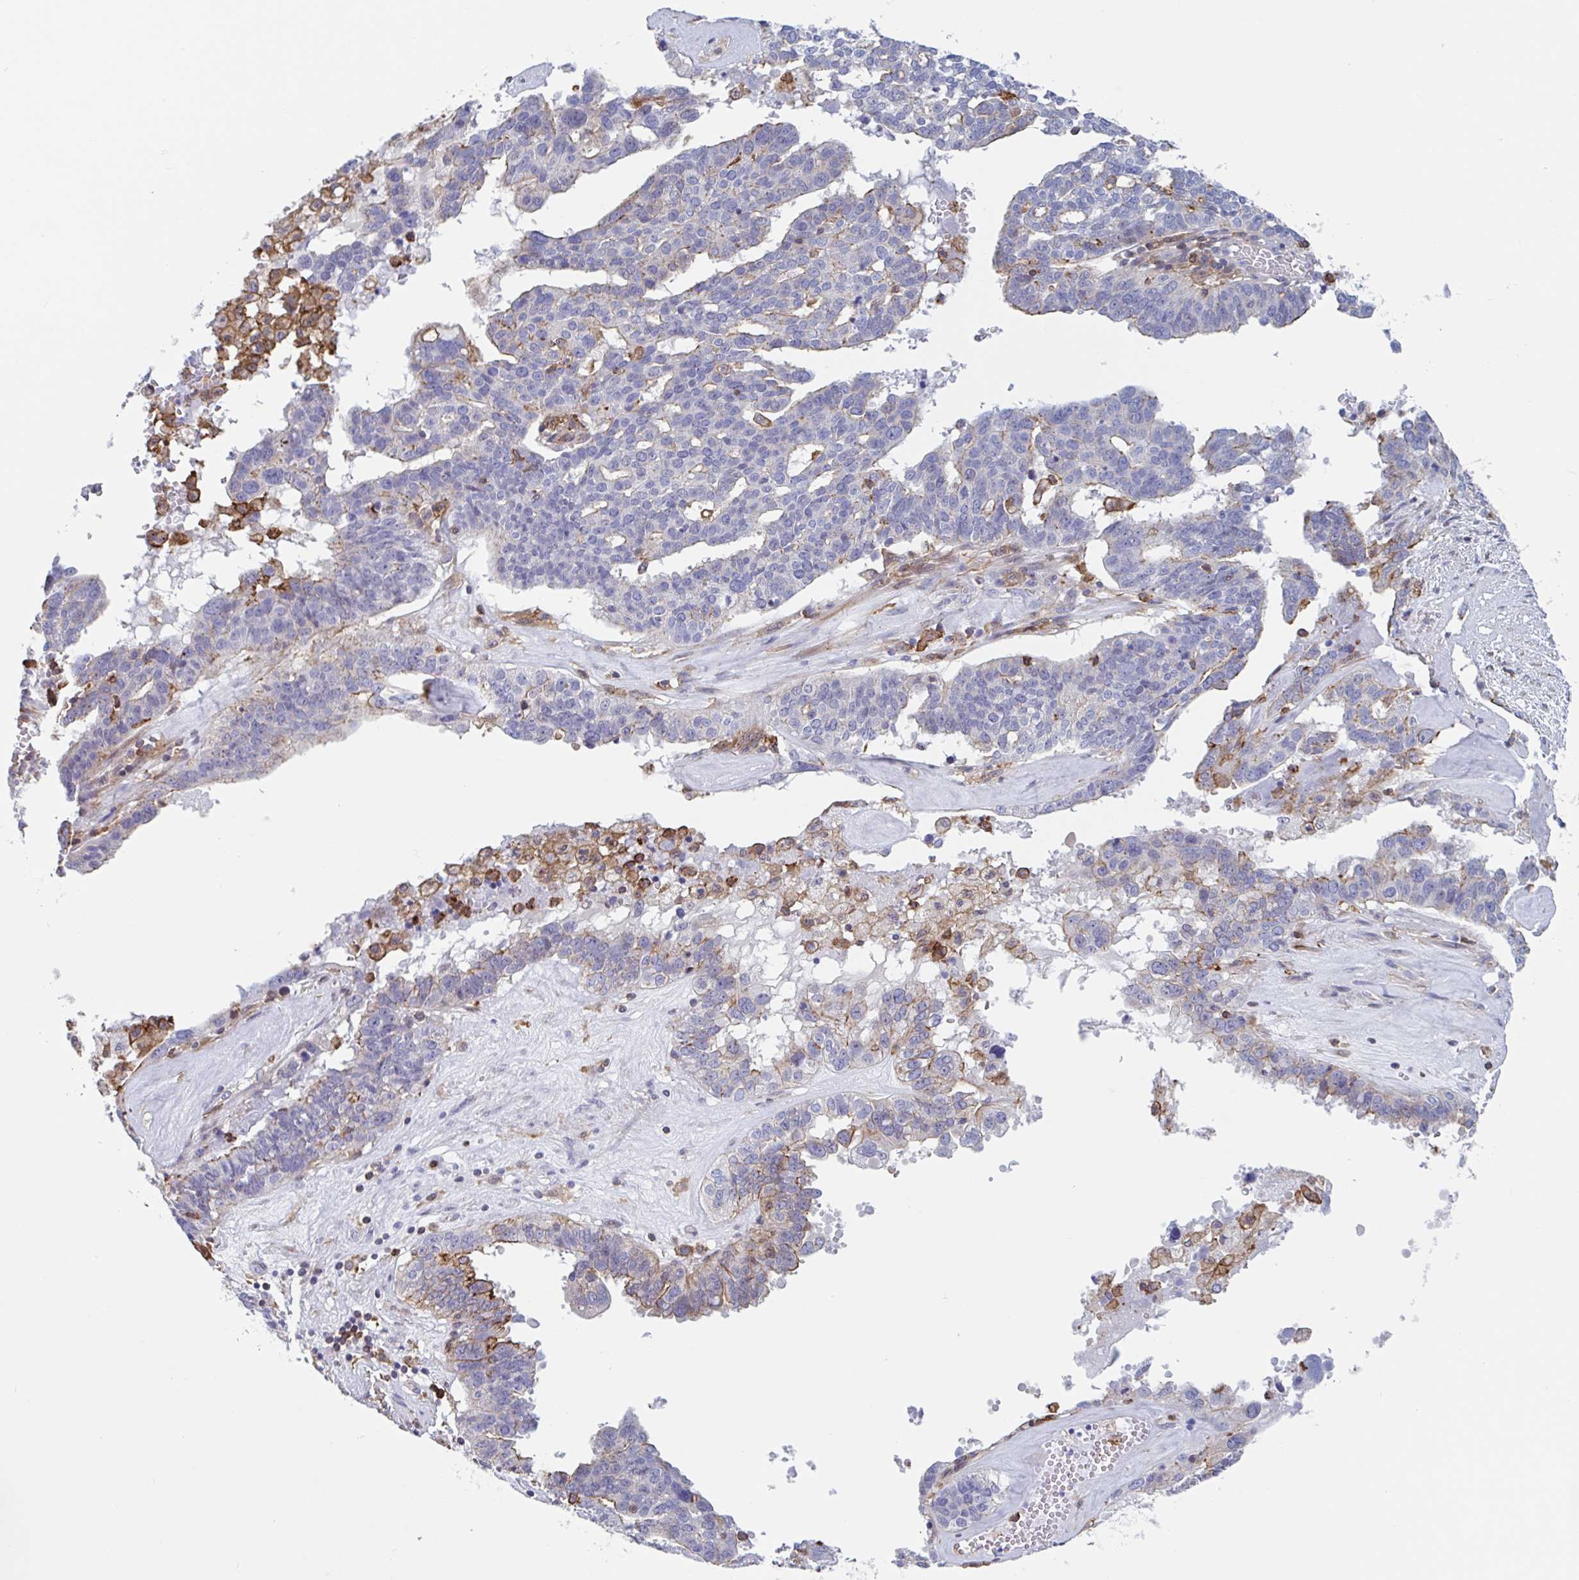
{"staining": {"intensity": "moderate", "quantity": "<25%", "location": "cytoplasmic/membranous"}, "tissue": "ovarian cancer", "cell_type": "Tumor cells", "image_type": "cancer", "snomed": [{"axis": "morphology", "description": "Cystadenocarcinoma, serous, NOS"}, {"axis": "topography", "description": "Ovary"}], "caption": "A brown stain shows moderate cytoplasmic/membranous positivity of a protein in serous cystadenocarcinoma (ovarian) tumor cells.", "gene": "EFHD1", "patient": {"sex": "female", "age": 59}}